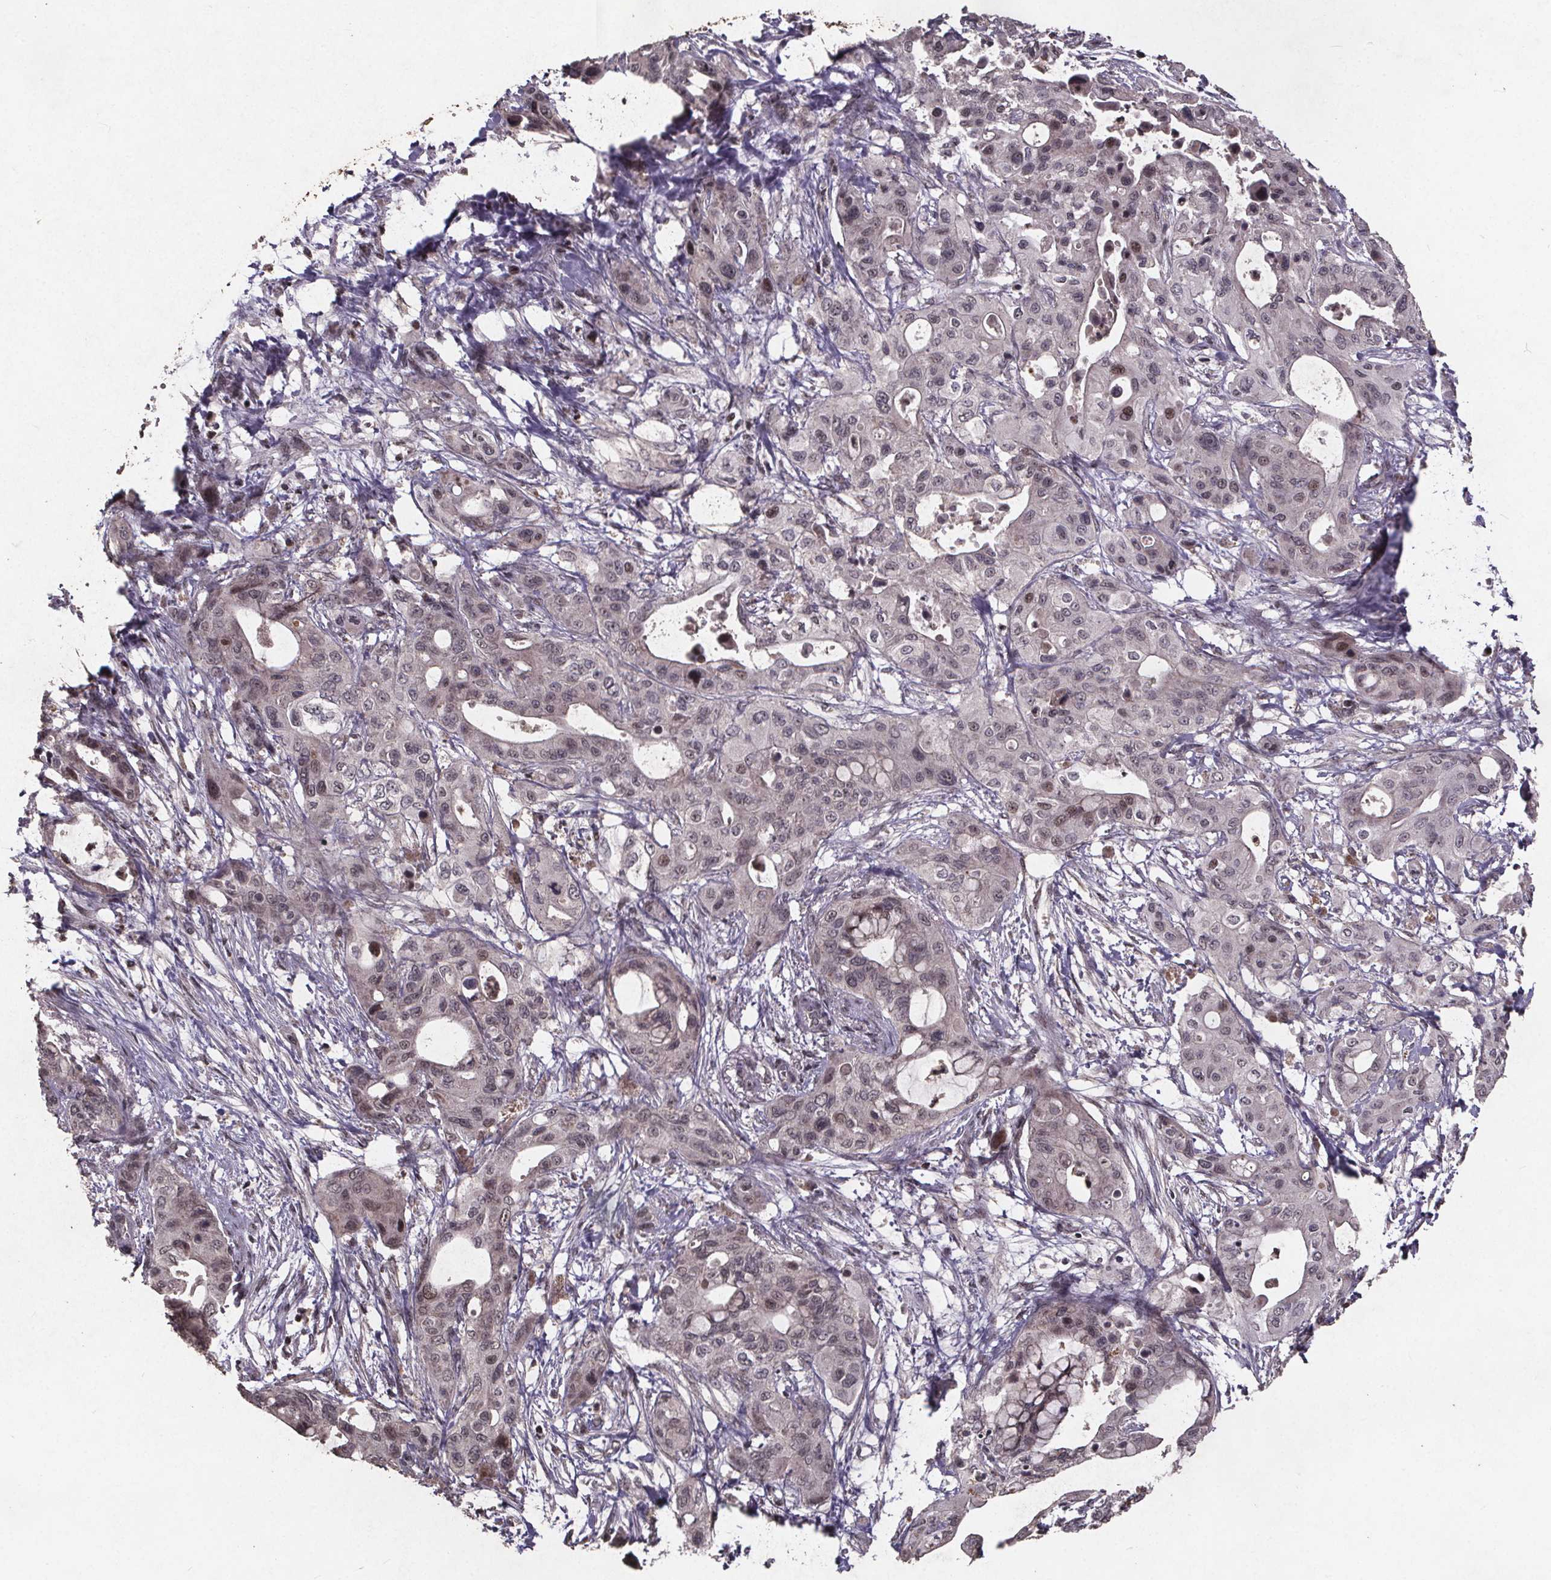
{"staining": {"intensity": "weak", "quantity": "<25%", "location": "nuclear"}, "tissue": "pancreatic cancer", "cell_type": "Tumor cells", "image_type": "cancer", "snomed": [{"axis": "morphology", "description": "Adenocarcinoma, NOS"}, {"axis": "topography", "description": "Pancreas"}], "caption": "This is a histopathology image of immunohistochemistry (IHC) staining of pancreatic cancer (adenocarcinoma), which shows no staining in tumor cells.", "gene": "GPX3", "patient": {"sex": "male", "age": 71}}